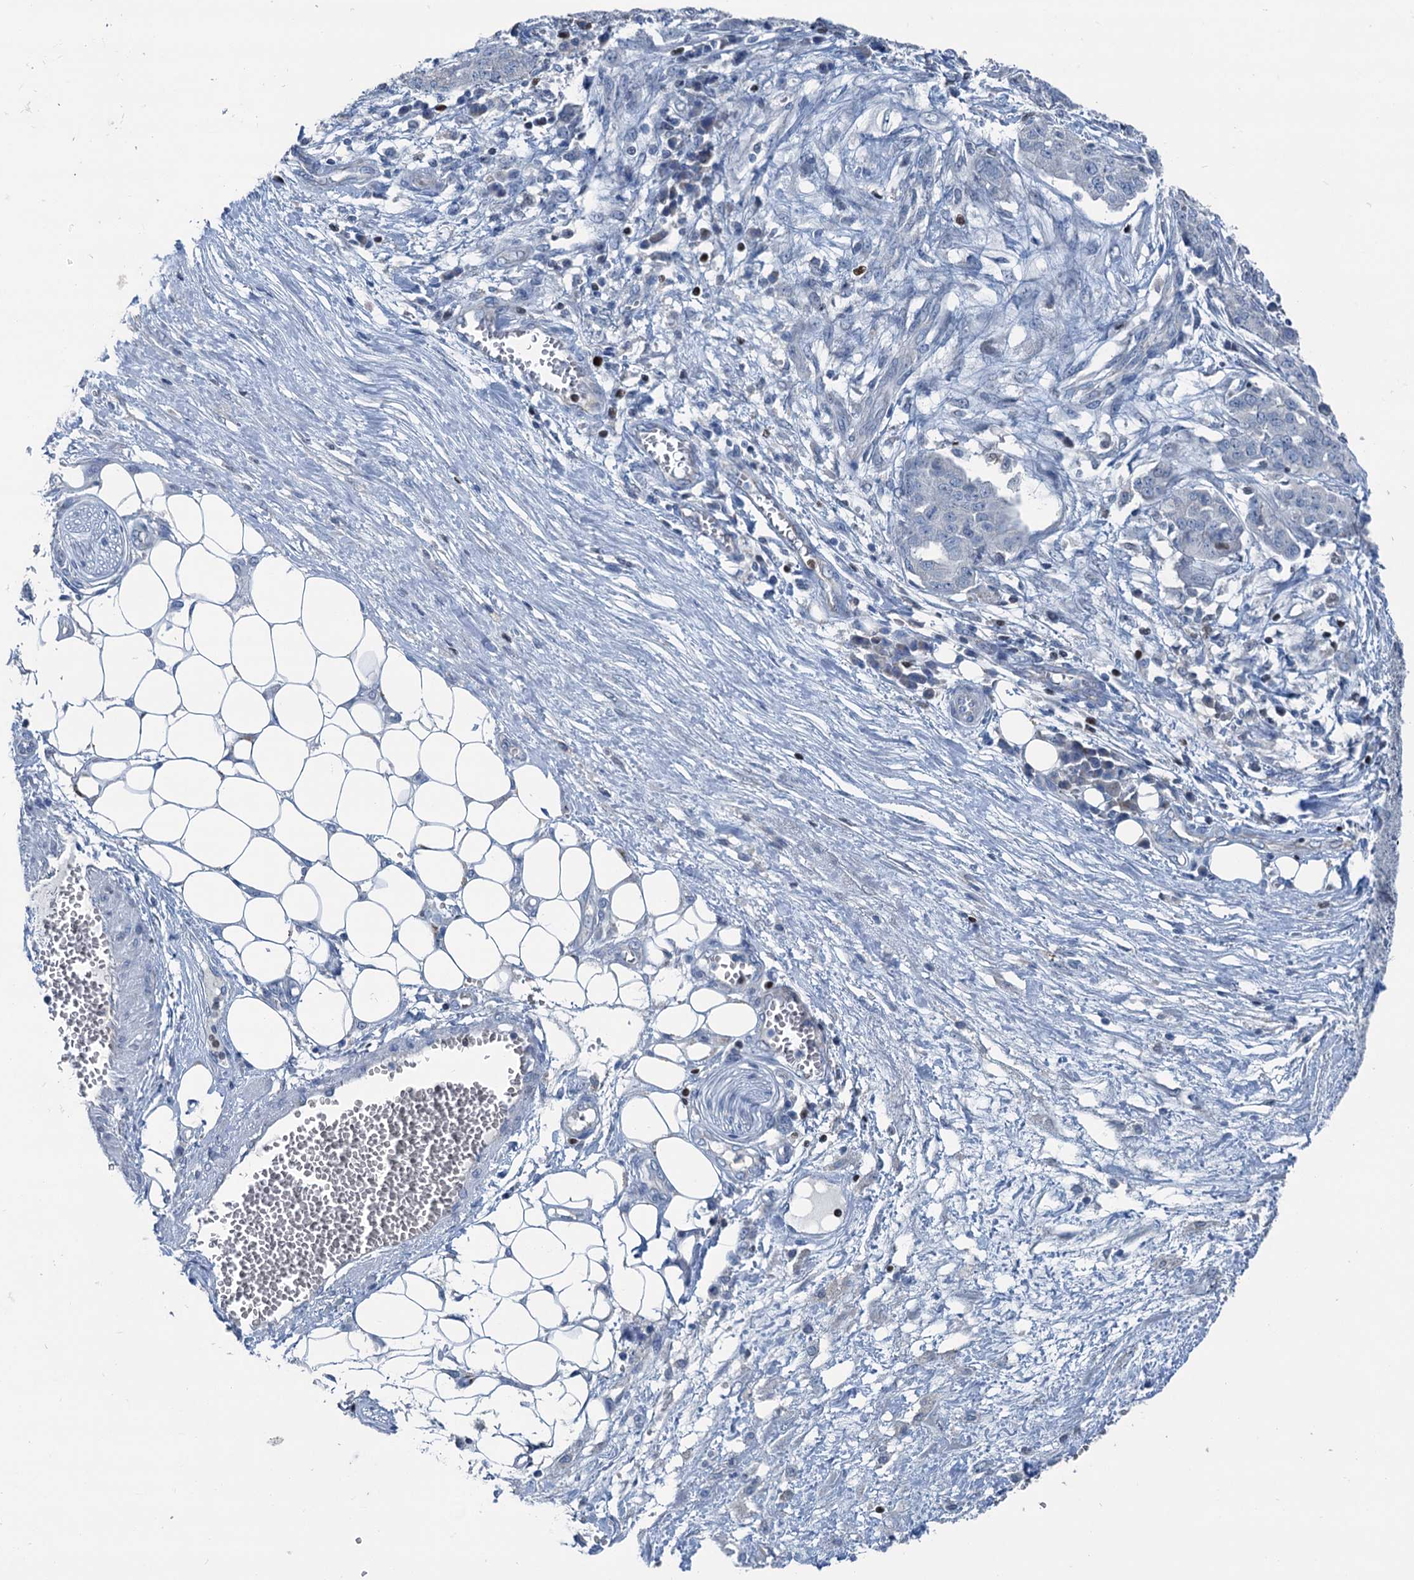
{"staining": {"intensity": "negative", "quantity": "none", "location": "none"}, "tissue": "ovarian cancer", "cell_type": "Tumor cells", "image_type": "cancer", "snomed": [{"axis": "morphology", "description": "Cystadenocarcinoma, serous, NOS"}, {"axis": "topography", "description": "Soft tissue"}, {"axis": "topography", "description": "Ovary"}], "caption": "Ovarian cancer (serous cystadenocarcinoma) stained for a protein using immunohistochemistry shows no positivity tumor cells.", "gene": "ELP4", "patient": {"sex": "female", "age": 57}}